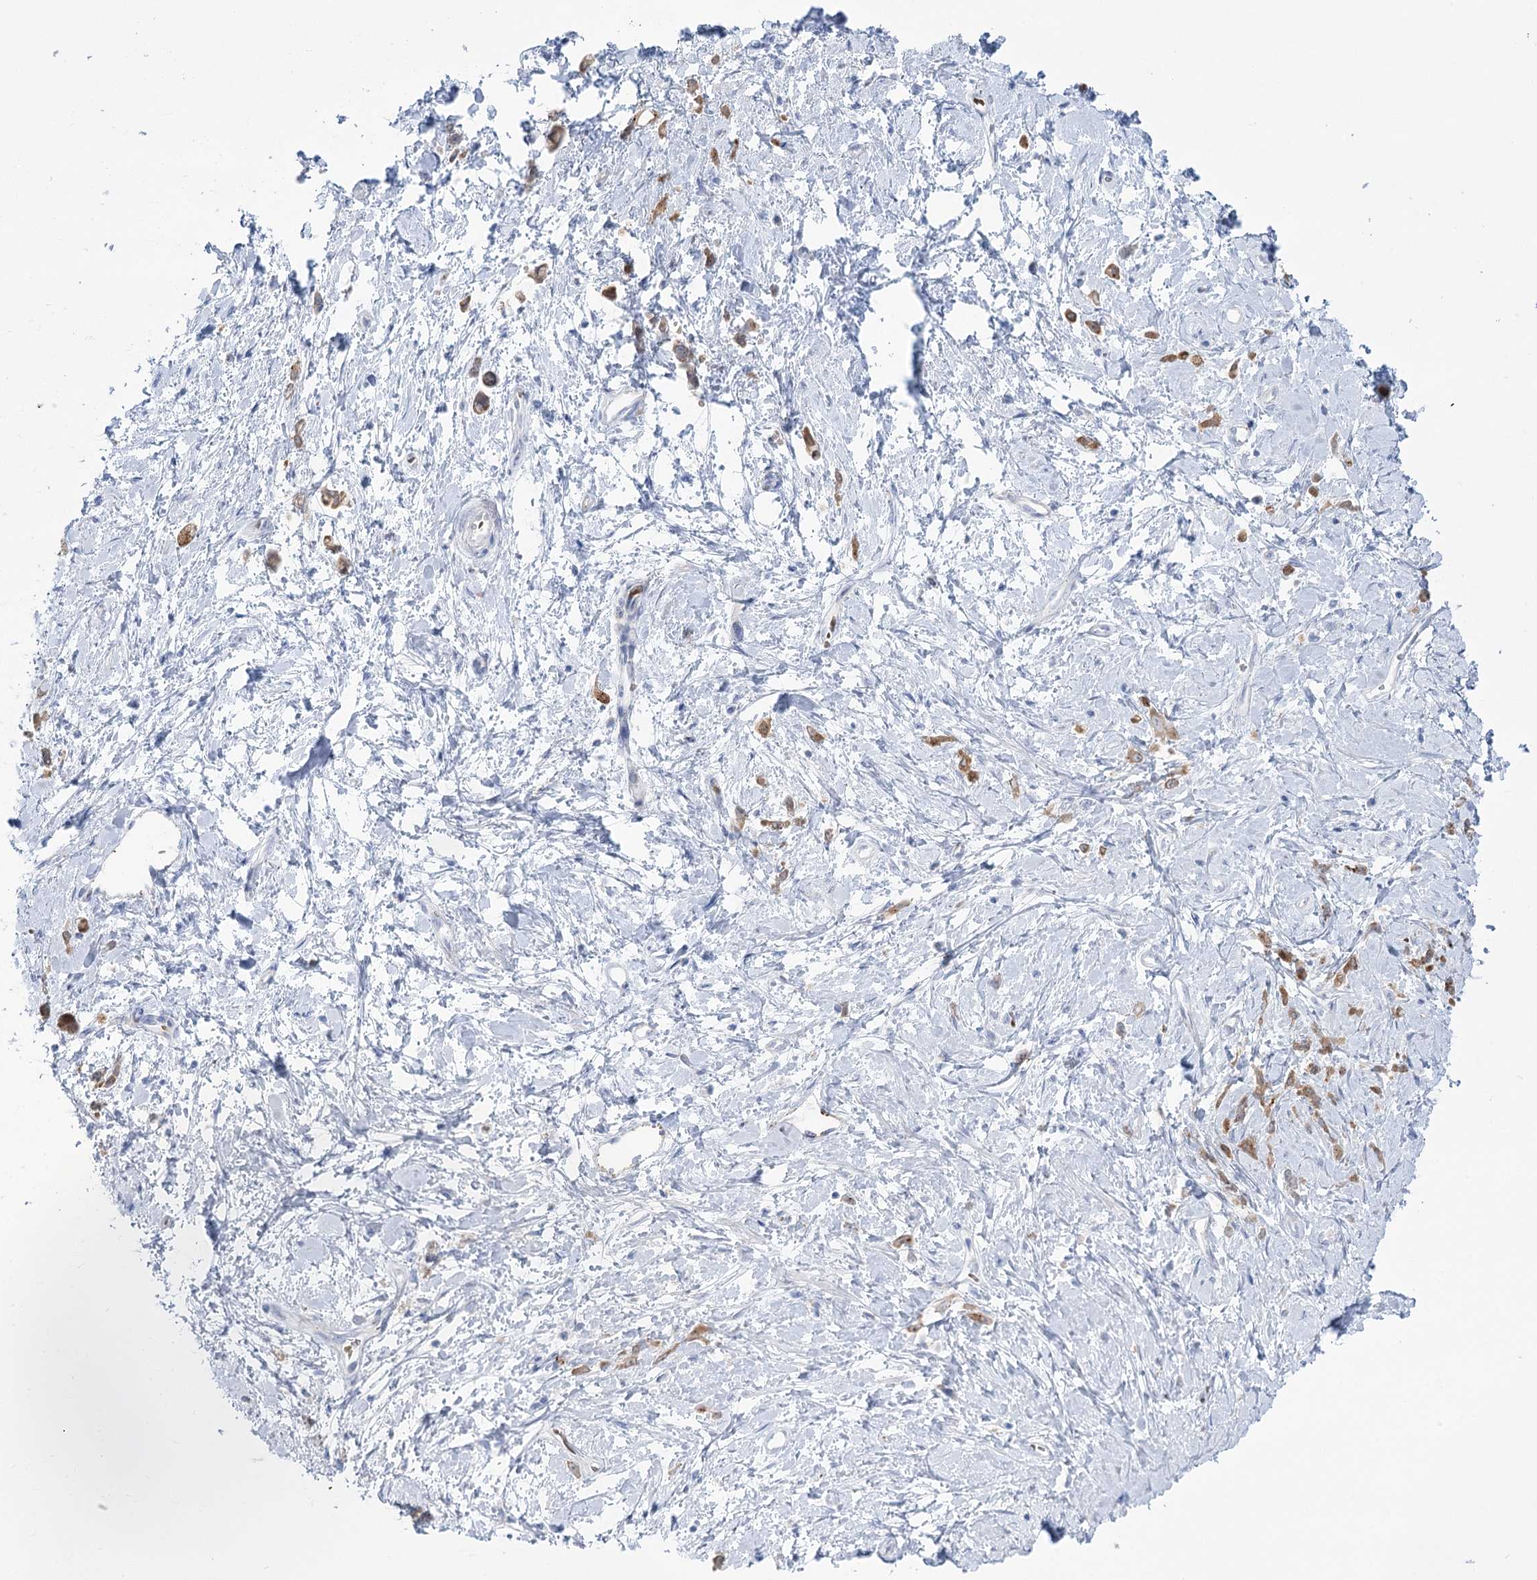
{"staining": {"intensity": "moderate", "quantity": ">75%", "location": "cytoplasmic/membranous"}, "tissue": "stomach cancer", "cell_type": "Tumor cells", "image_type": "cancer", "snomed": [{"axis": "morphology", "description": "Adenocarcinoma, NOS"}, {"axis": "topography", "description": "Stomach"}], "caption": "Stomach cancer (adenocarcinoma) tissue demonstrates moderate cytoplasmic/membranous positivity in approximately >75% of tumor cells, visualized by immunohistochemistry.", "gene": "SIAE", "patient": {"sex": "female", "age": 60}}